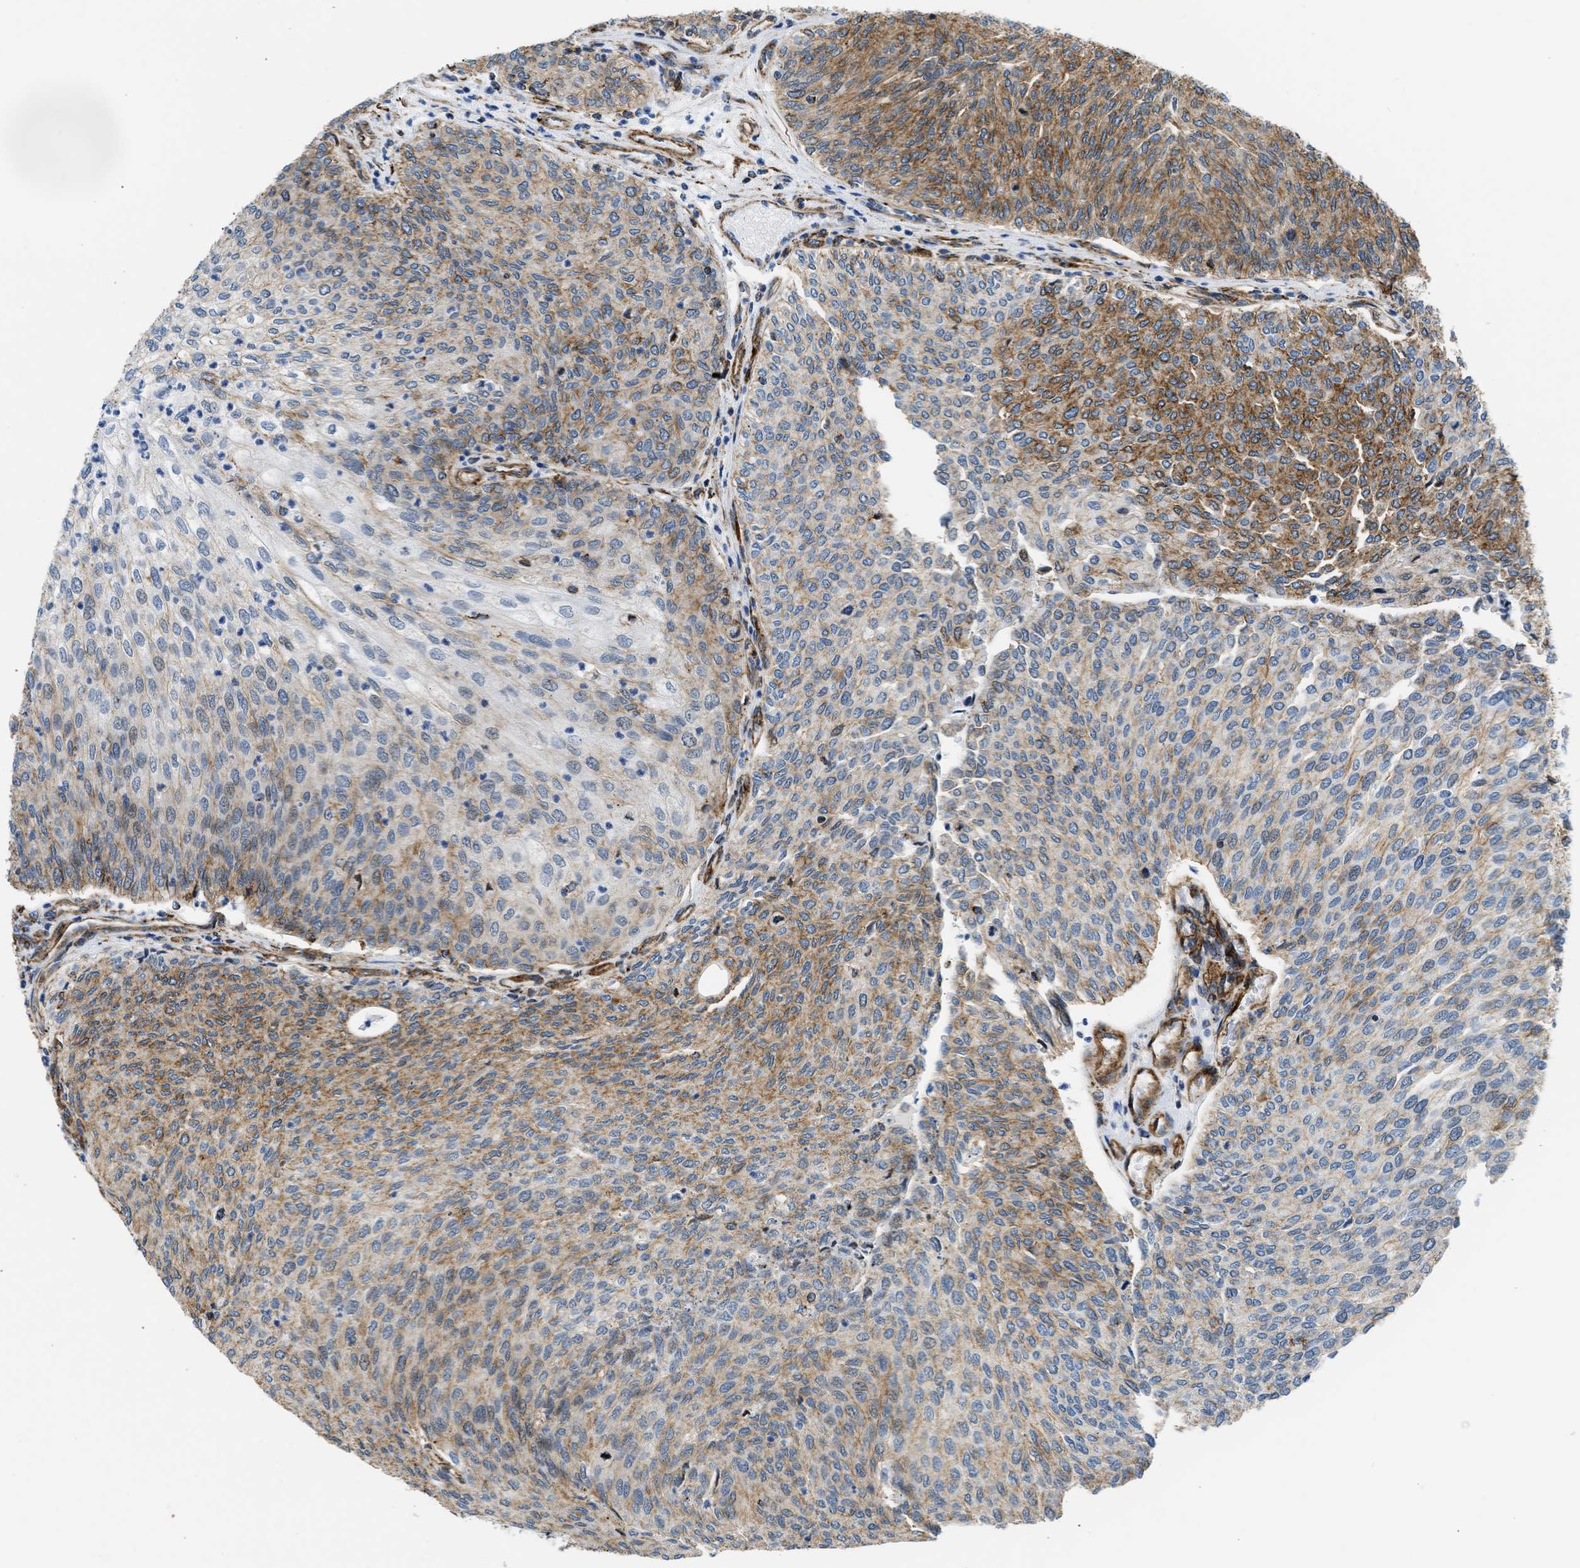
{"staining": {"intensity": "moderate", "quantity": "25%-75%", "location": "cytoplasmic/membranous"}, "tissue": "urothelial cancer", "cell_type": "Tumor cells", "image_type": "cancer", "snomed": [{"axis": "morphology", "description": "Urothelial carcinoma, Low grade"}, {"axis": "topography", "description": "Urinary bladder"}], "caption": "Tumor cells exhibit medium levels of moderate cytoplasmic/membranous positivity in approximately 25%-75% of cells in low-grade urothelial carcinoma. (Stains: DAB (3,3'-diaminobenzidine) in brown, nuclei in blue, Microscopy: brightfield microscopy at high magnification).", "gene": "SEPTIN2", "patient": {"sex": "female", "age": 79}}